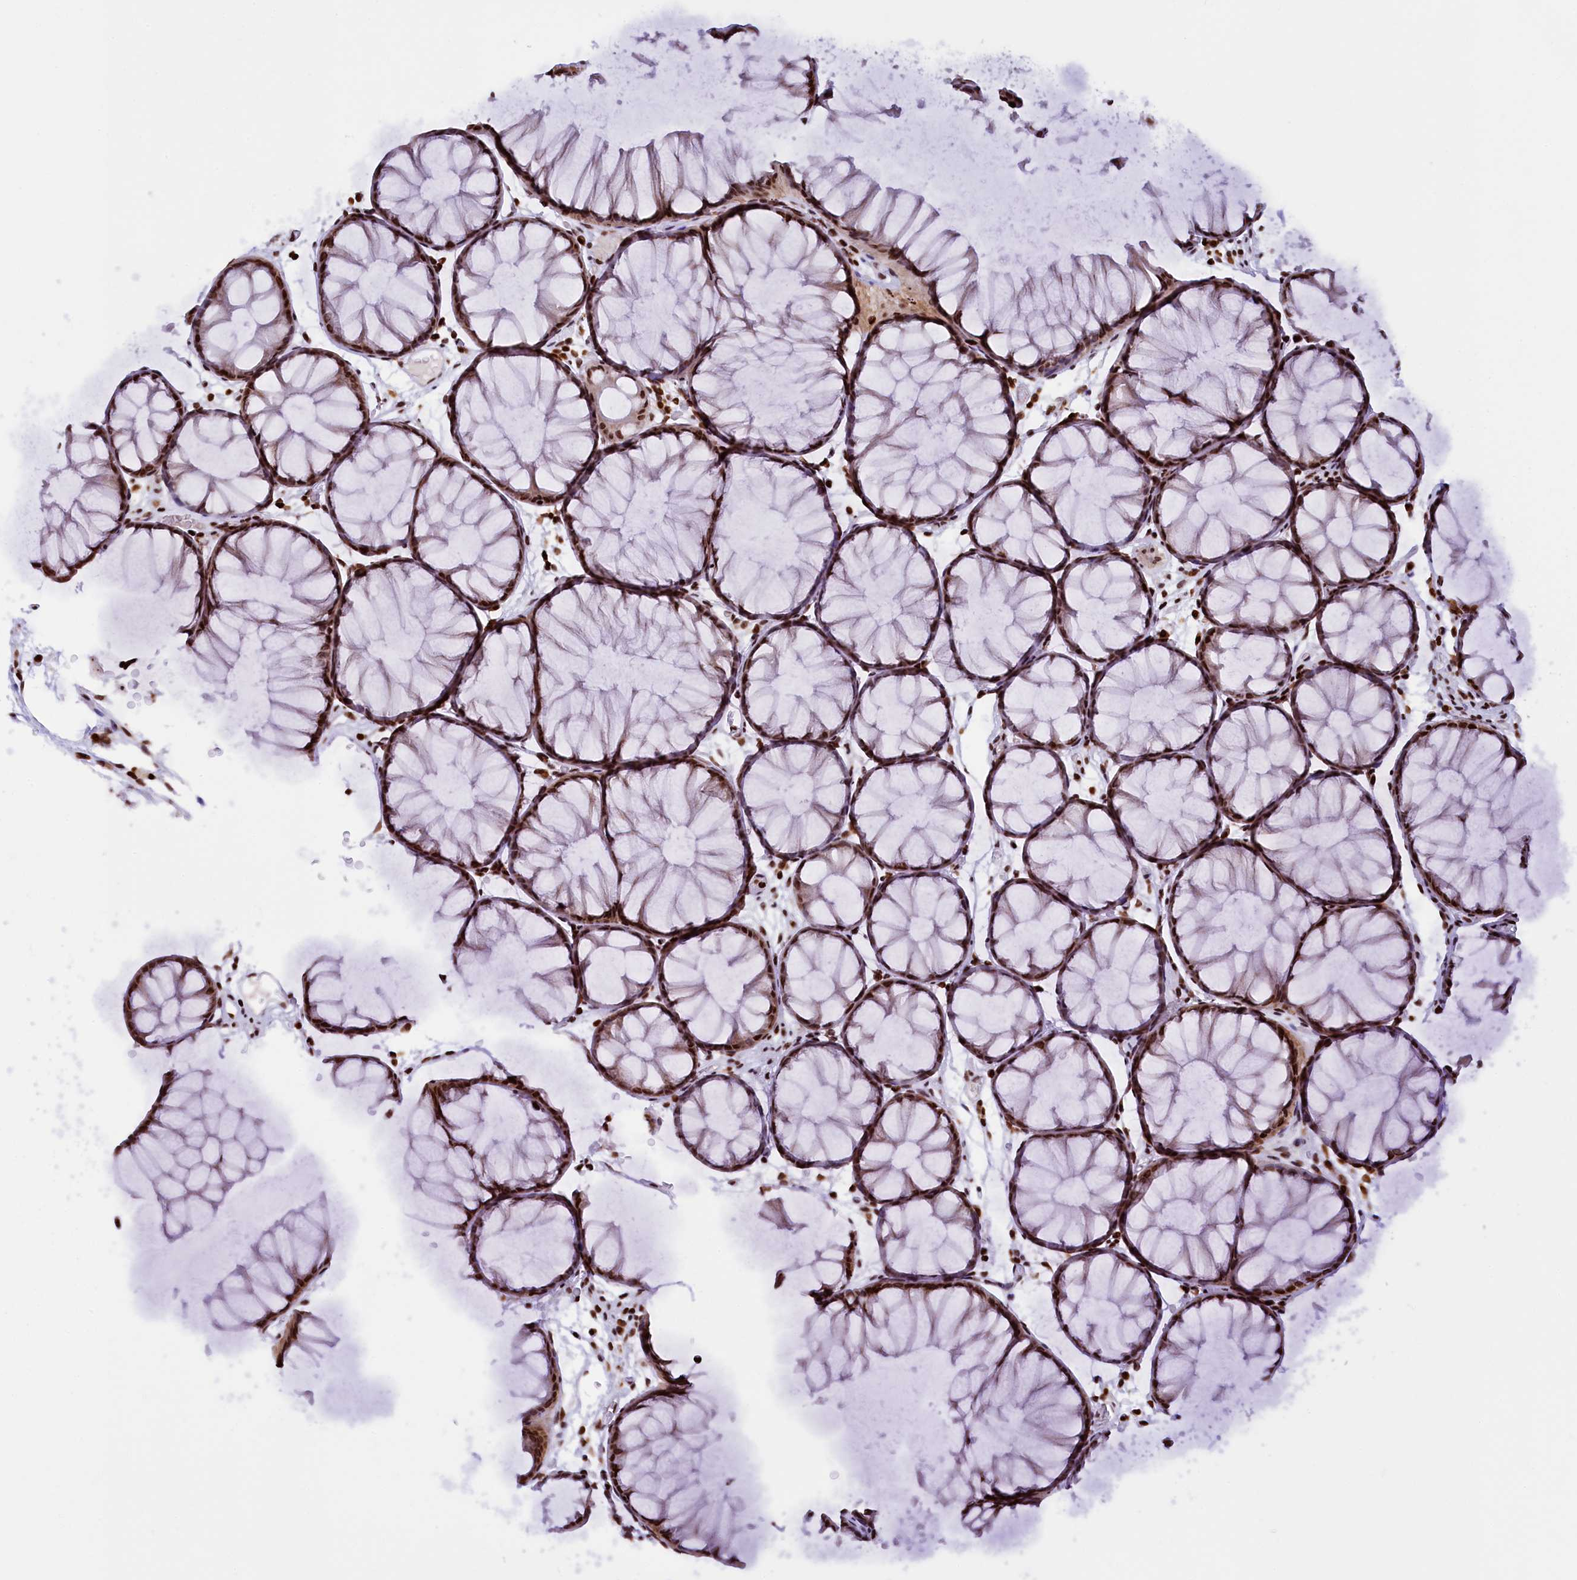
{"staining": {"intensity": "moderate", "quantity": ">75%", "location": "nuclear"}, "tissue": "colon", "cell_type": "Endothelial cells", "image_type": "normal", "snomed": [{"axis": "morphology", "description": "Normal tissue, NOS"}, {"axis": "topography", "description": "Colon"}], "caption": "An IHC photomicrograph of unremarkable tissue is shown. Protein staining in brown labels moderate nuclear positivity in colon within endothelial cells.", "gene": "TIMM29", "patient": {"sex": "female", "age": 82}}